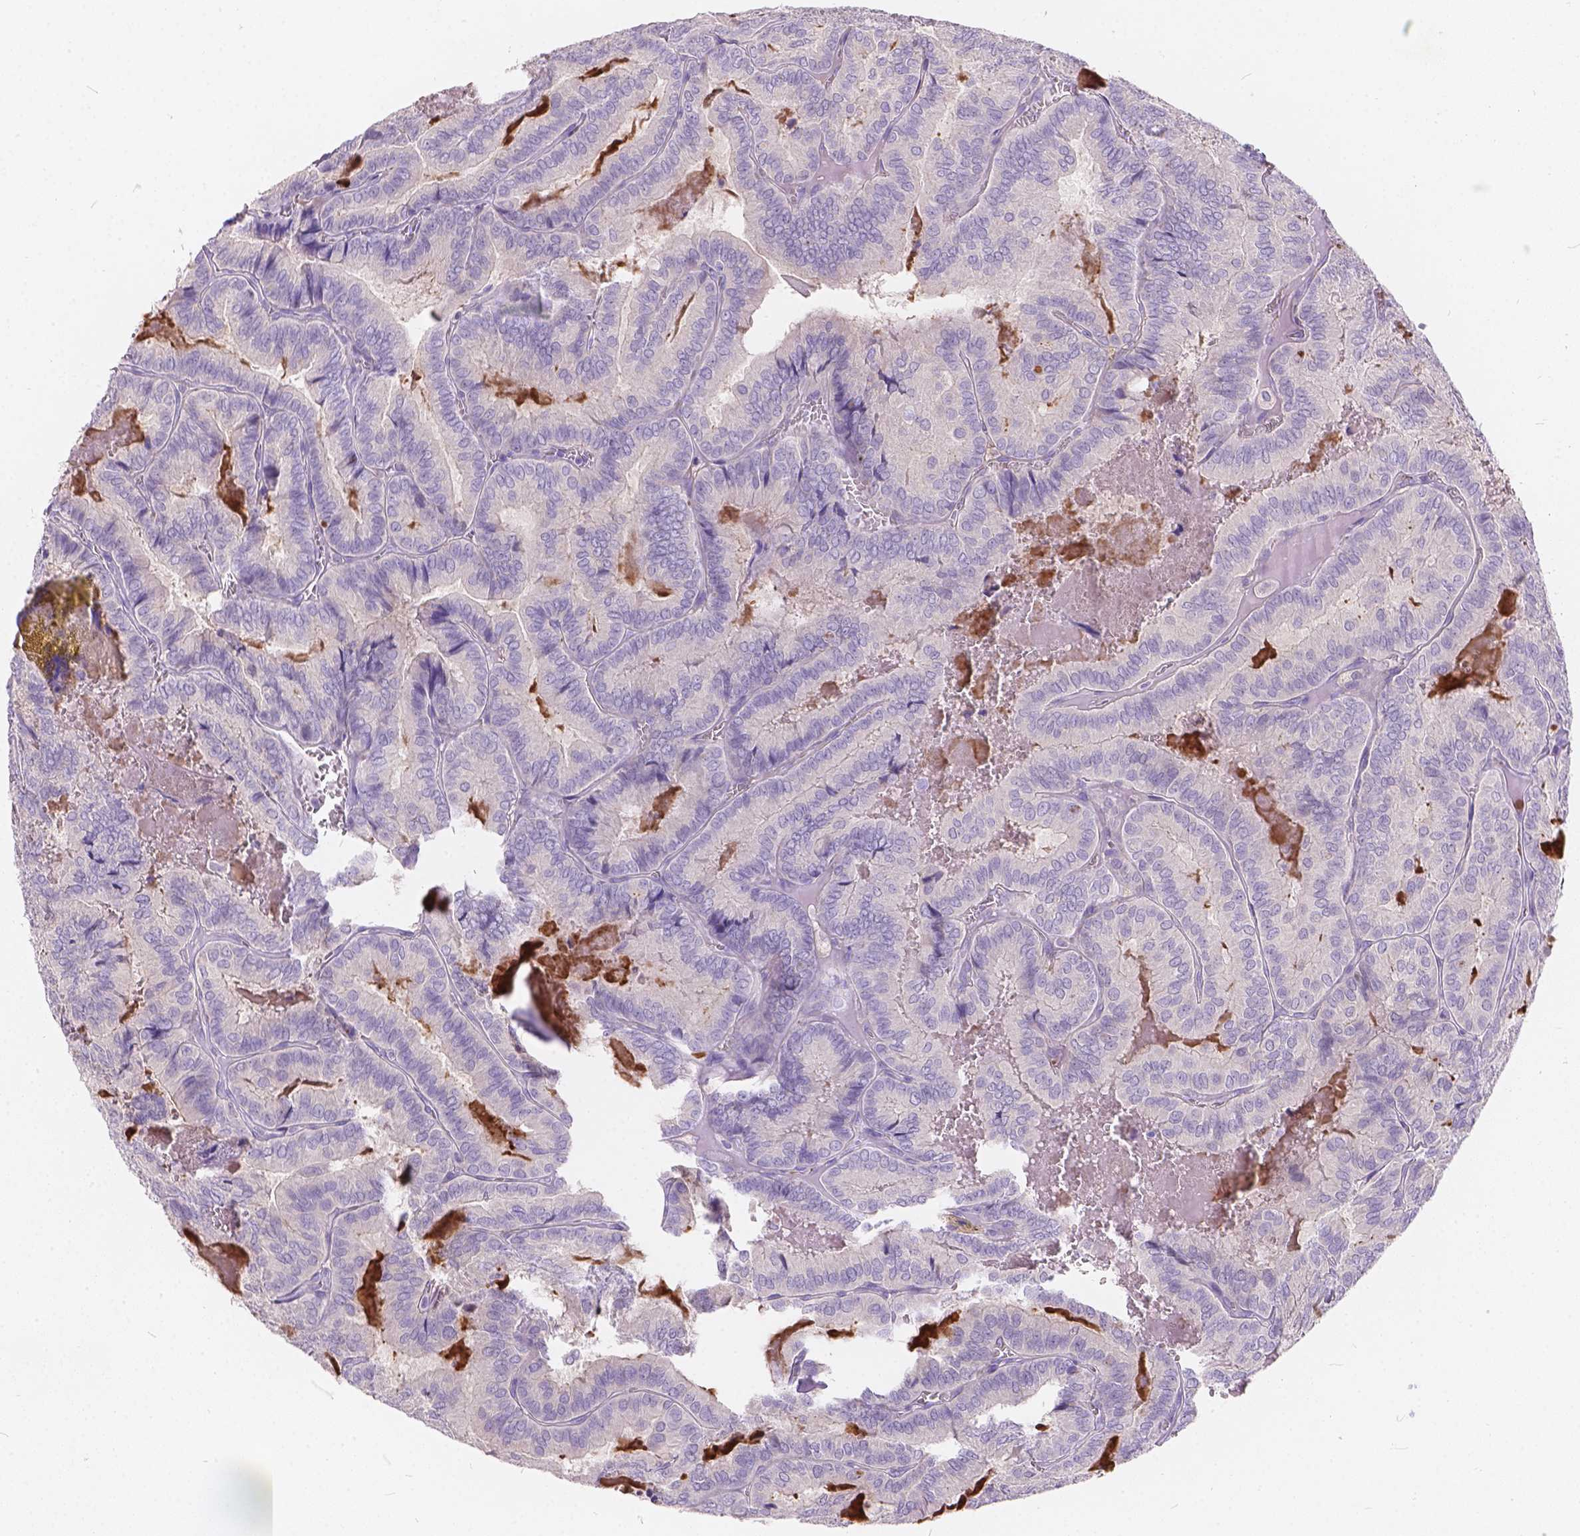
{"staining": {"intensity": "negative", "quantity": "none", "location": "none"}, "tissue": "thyroid cancer", "cell_type": "Tumor cells", "image_type": "cancer", "snomed": [{"axis": "morphology", "description": "Papillary adenocarcinoma, NOS"}, {"axis": "topography", "description": "Thyroid gland"}], "caption": "There is no significant expression in tumor cells of thyroid cancer. (Immunohistochemistry (ihc), brightfield microscopy, high magnification).", "gene": "PEX11G", "patient": {"sex": "female", "age": 75}}